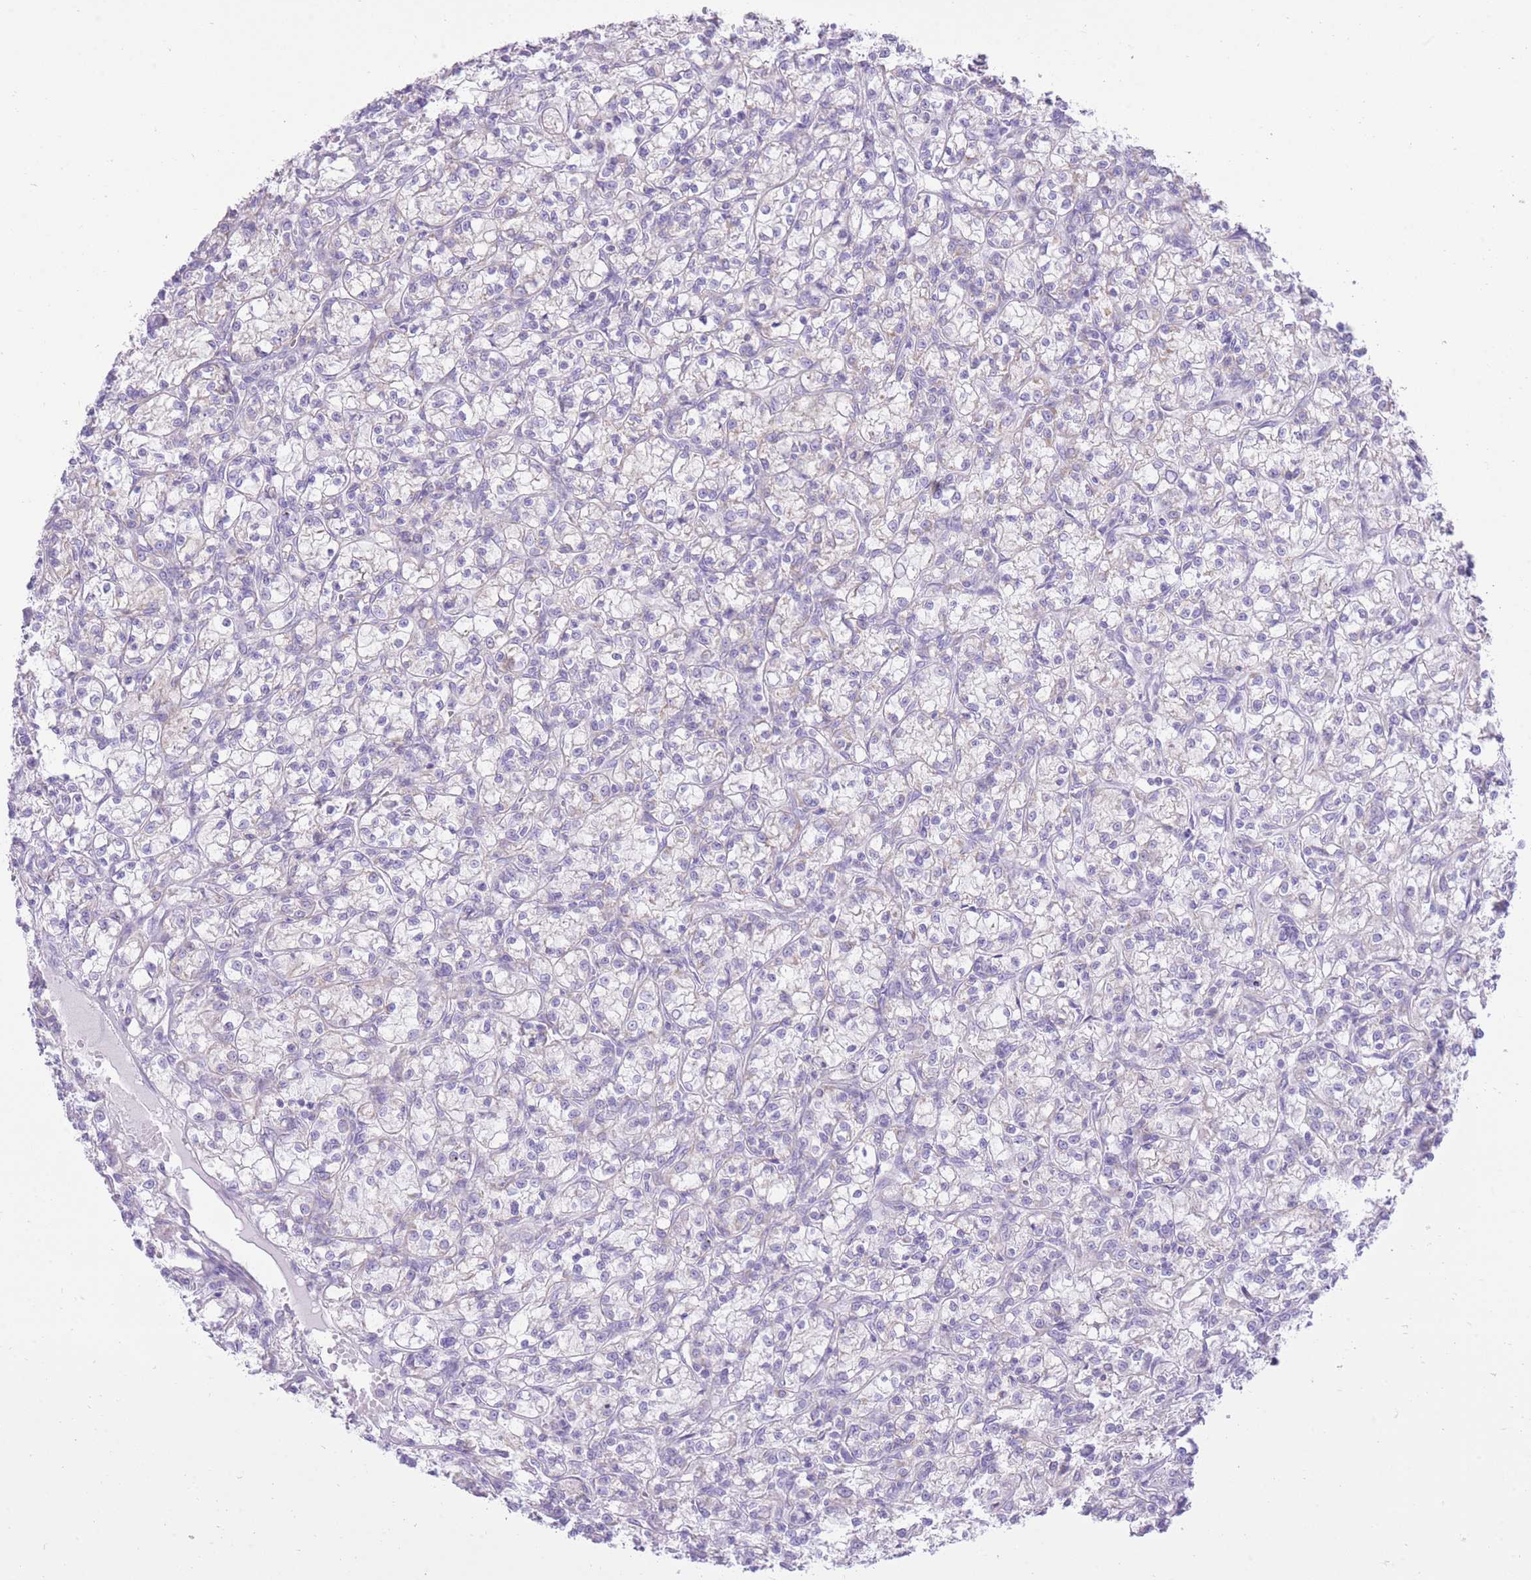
{"staining": {"intensity": "negative", "quantity": "none", "location": "none"}, "tissue": "renal cancer", "cell_type": "Tumor cells", "image_type": "cancer", "snomed": [{"axis": "morphology", "description": "Adenocarcinoma, NOS"}, {"axis": "topography", "description": "Kidney"}], "caption": "Tumor cells show no significant positivity in renal cancer (adenocarcinoma).", "gene": "SLC4A4", "patient": {"sex": "female", "age": 59}}